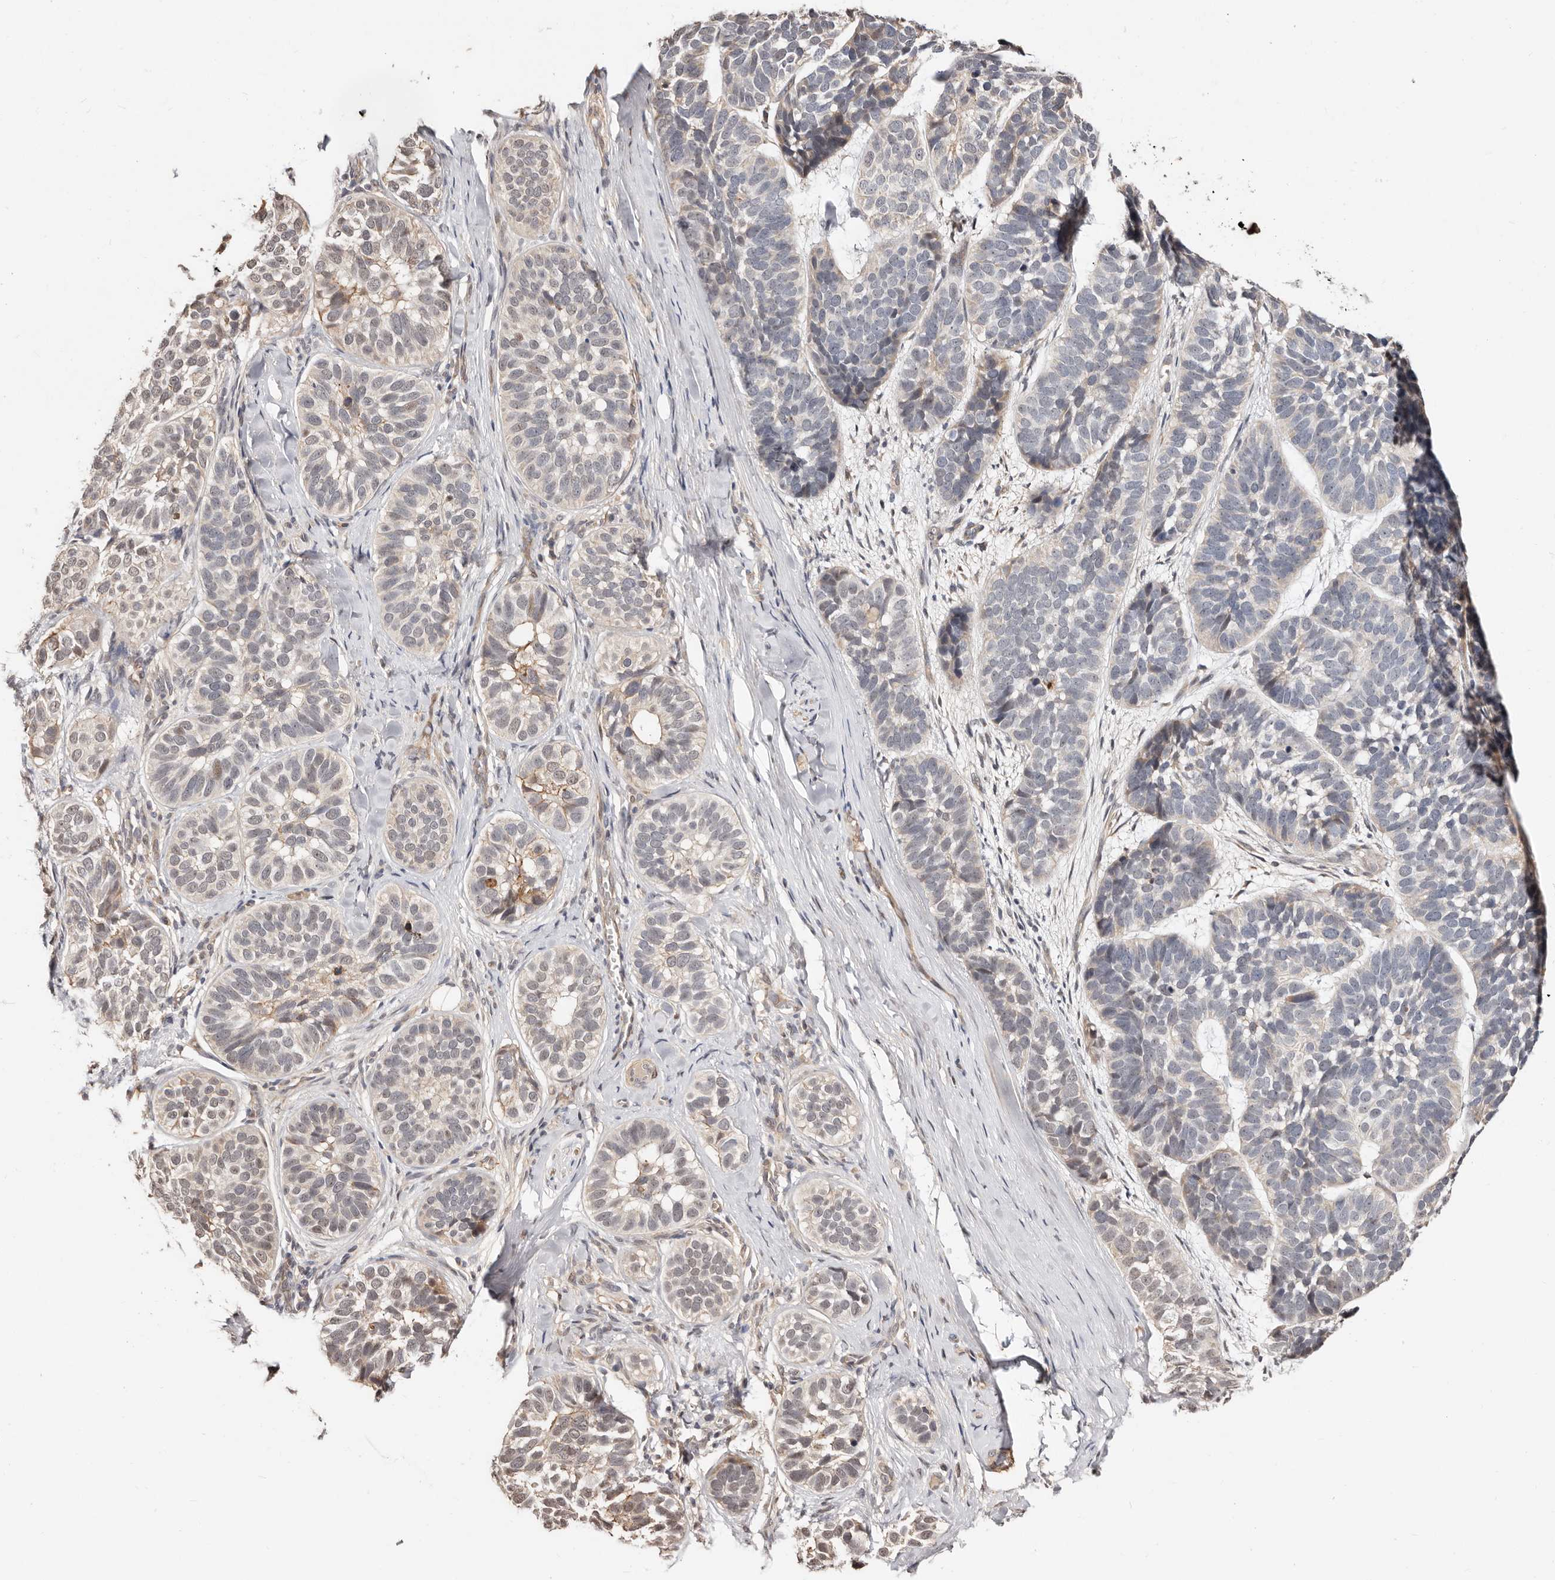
{"staining": {"intensity": "negative", "quantity": "none", "location": "none"}, "tissue": "skin cancer", "cell_type": "Tumor cells", "image_type": "cancer", "snomed": [{"axis": "morphology", "description": "Basal cell carcinoma"}, {"axis": "topography", "description": "Skin"}], "caption": "Skin cancer (basal cell carcinoma) stained for a protein using immunohistochemistry (IHC) reveals no positivity tumor cells.", "gene": "TRIP13", "patient": {"sex": "male", "age": 62}}